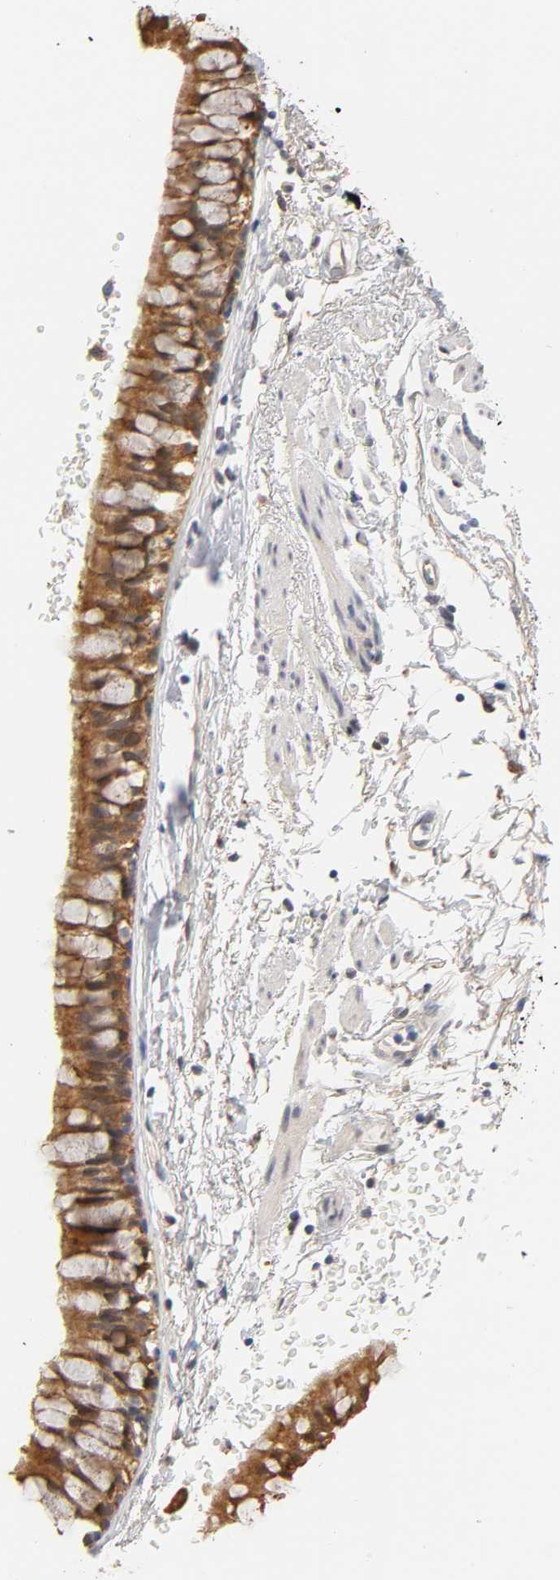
{"staining": {"intensity": "moderate", "quantity": ">75%", "location": "cytoplasmic/membranous,nuclear"}, "tissue": "bronchus", "cell_type": "Respiratory epithelial cells", "image_type": "normal", "snomed": [{"axis": "morphology", "description": "Normal tissue, NOS"}, {"axis": "topography", "description": "Bronchus"}], "caption": "A medium amount of moderate cytoplasmic/membranous,nuclear expression is present in approximately >75% of respiratory epithelial cells in normal bronchus. (DAB (3,3'-diaminobenzidine) = brown stain, brightfield microscopy at high magnification).", "gene": "GSTZ1", "patient": {"sex": "female", "age": 73}}